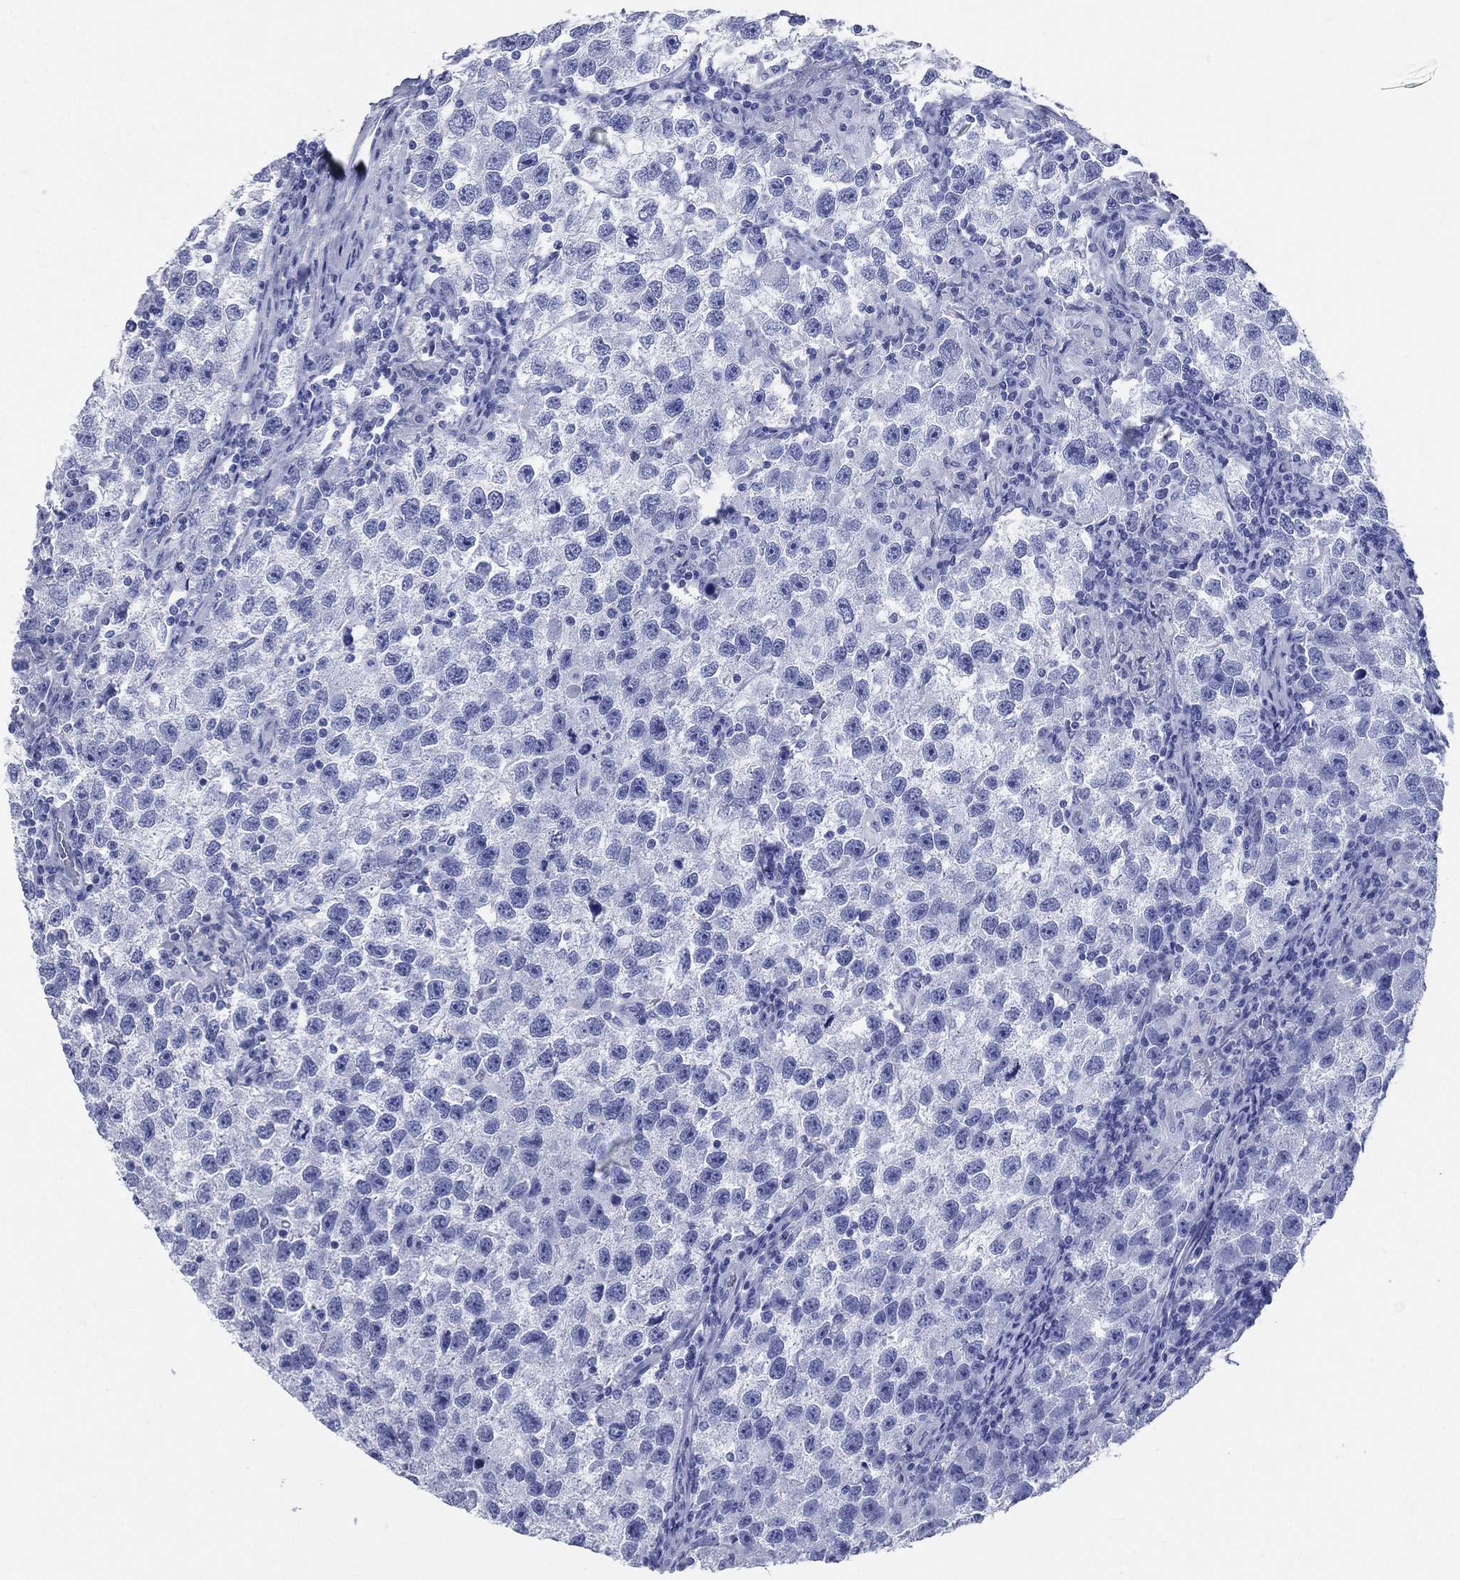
{"staining": {"intensity": "negative", "quantity": "none", "location": "none"}, "tissue": "testis cancer", "cell_type": "Tumor cells", "image_type": "cancer", "snomed": [{"axis": "morphology", "description": "Seminoma, NOS"}, {"axis": "topography", "description": "Testis"}], "caption": "Immunohistochemistry (IHC) histopathology image of testis cancer stained for a protein (brown), which shows no positivity in tumor cells.", "gene": "SYP", "patient": {"sex": "male", "age": 26}}